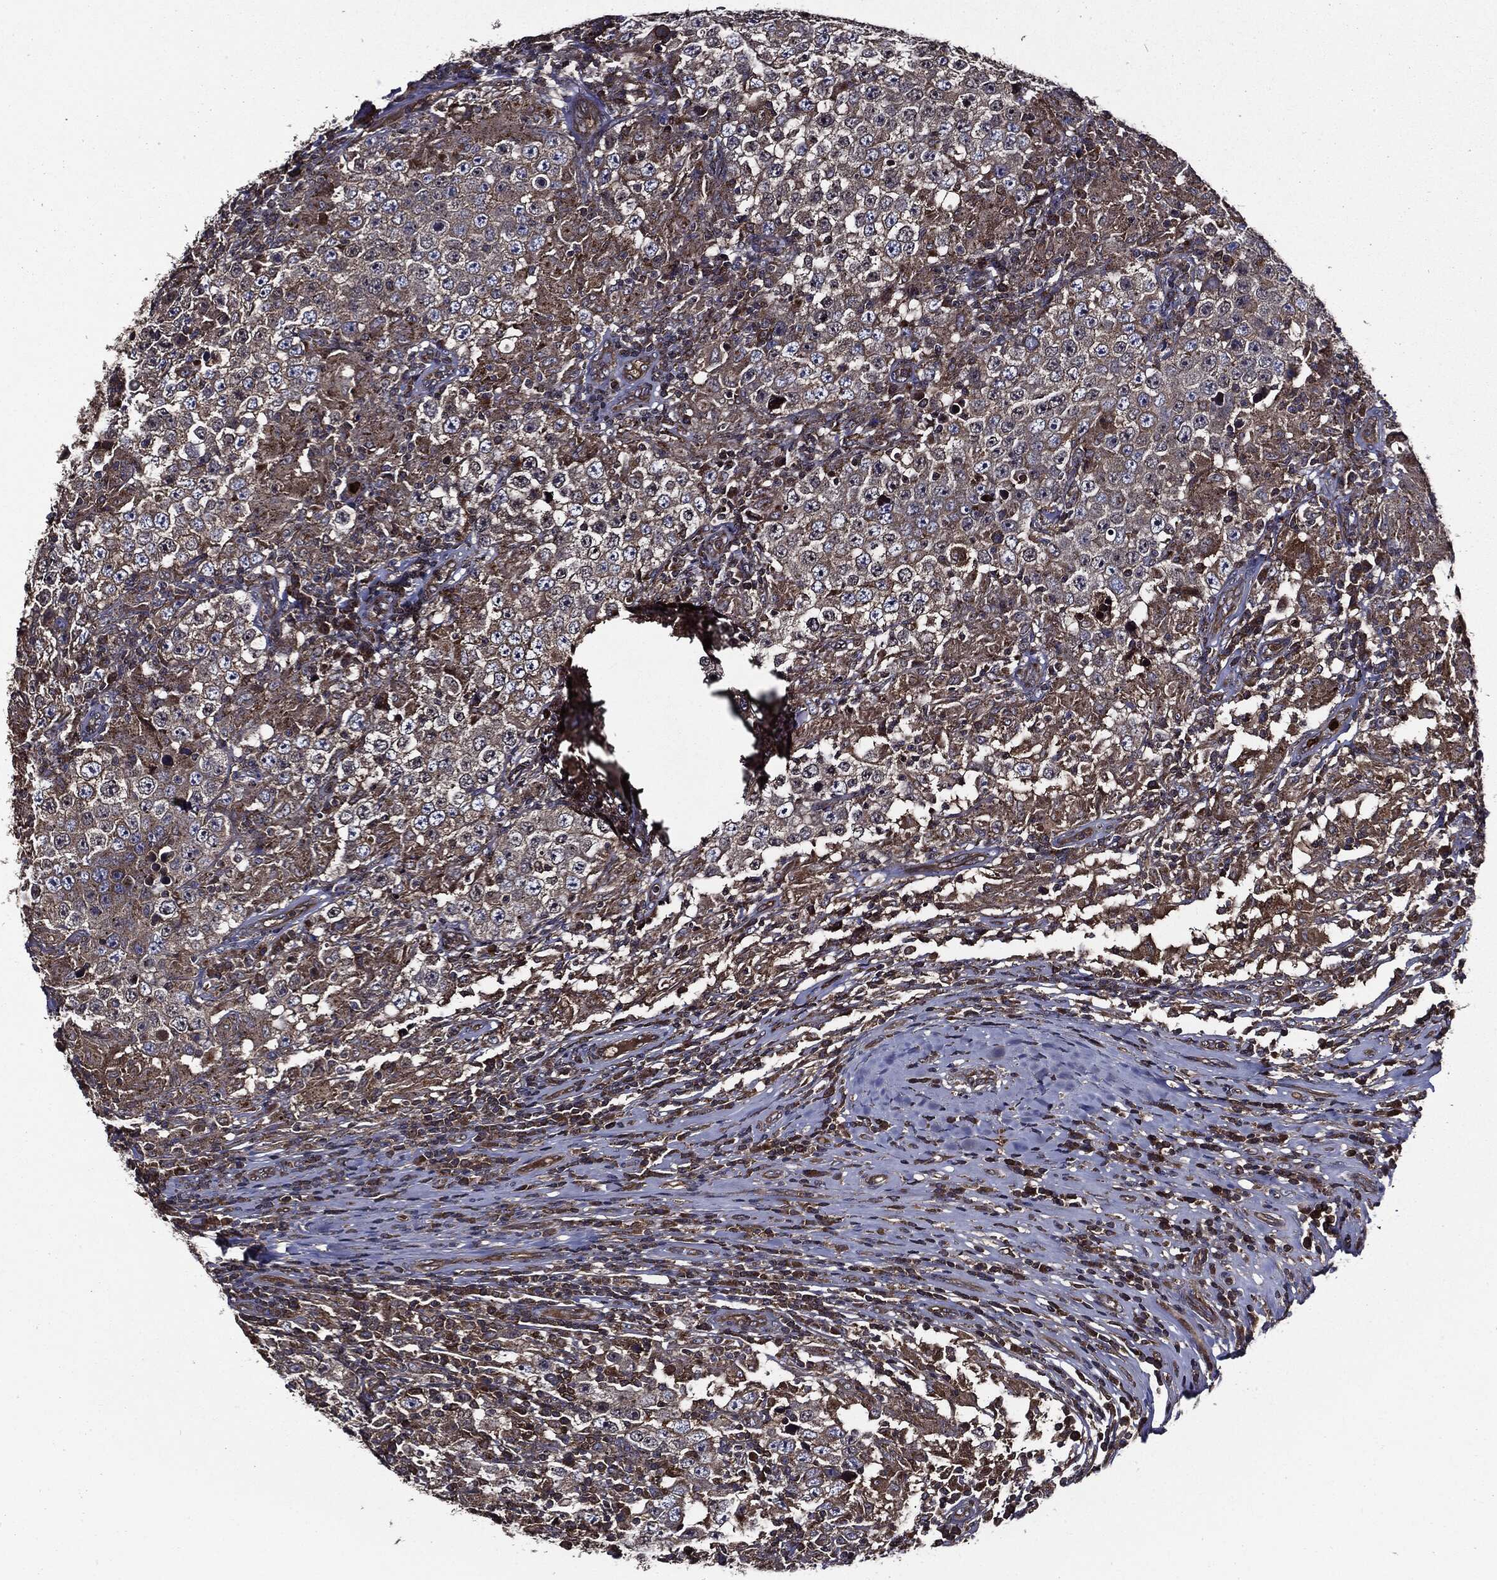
{"staining": {"intensity": "moderate", "quantity": "25%-75%", "location": "cytoplasmic/membranous"}, "tissue": "testis cancer", "cell_type": "Tumor cells", "image_type": "cancer", "snomed": [{"axis": "morphology", "description": "Seminoma, NOS"}, {"axis": "morphology", "description": "Carcinoma, Embryonal, NOS"}, {"axis": "topography", "description": "Testis"}], "caption": "A brown stain highlights moderate cytoplasmic/membranous staining of a protein in testis seminoma tumor cells. The protein of interest is shown in brown color, while the nuclei are stained blue.", "gene": "PDCD6IP", "patient": {"sex": "male", "age": 41}}